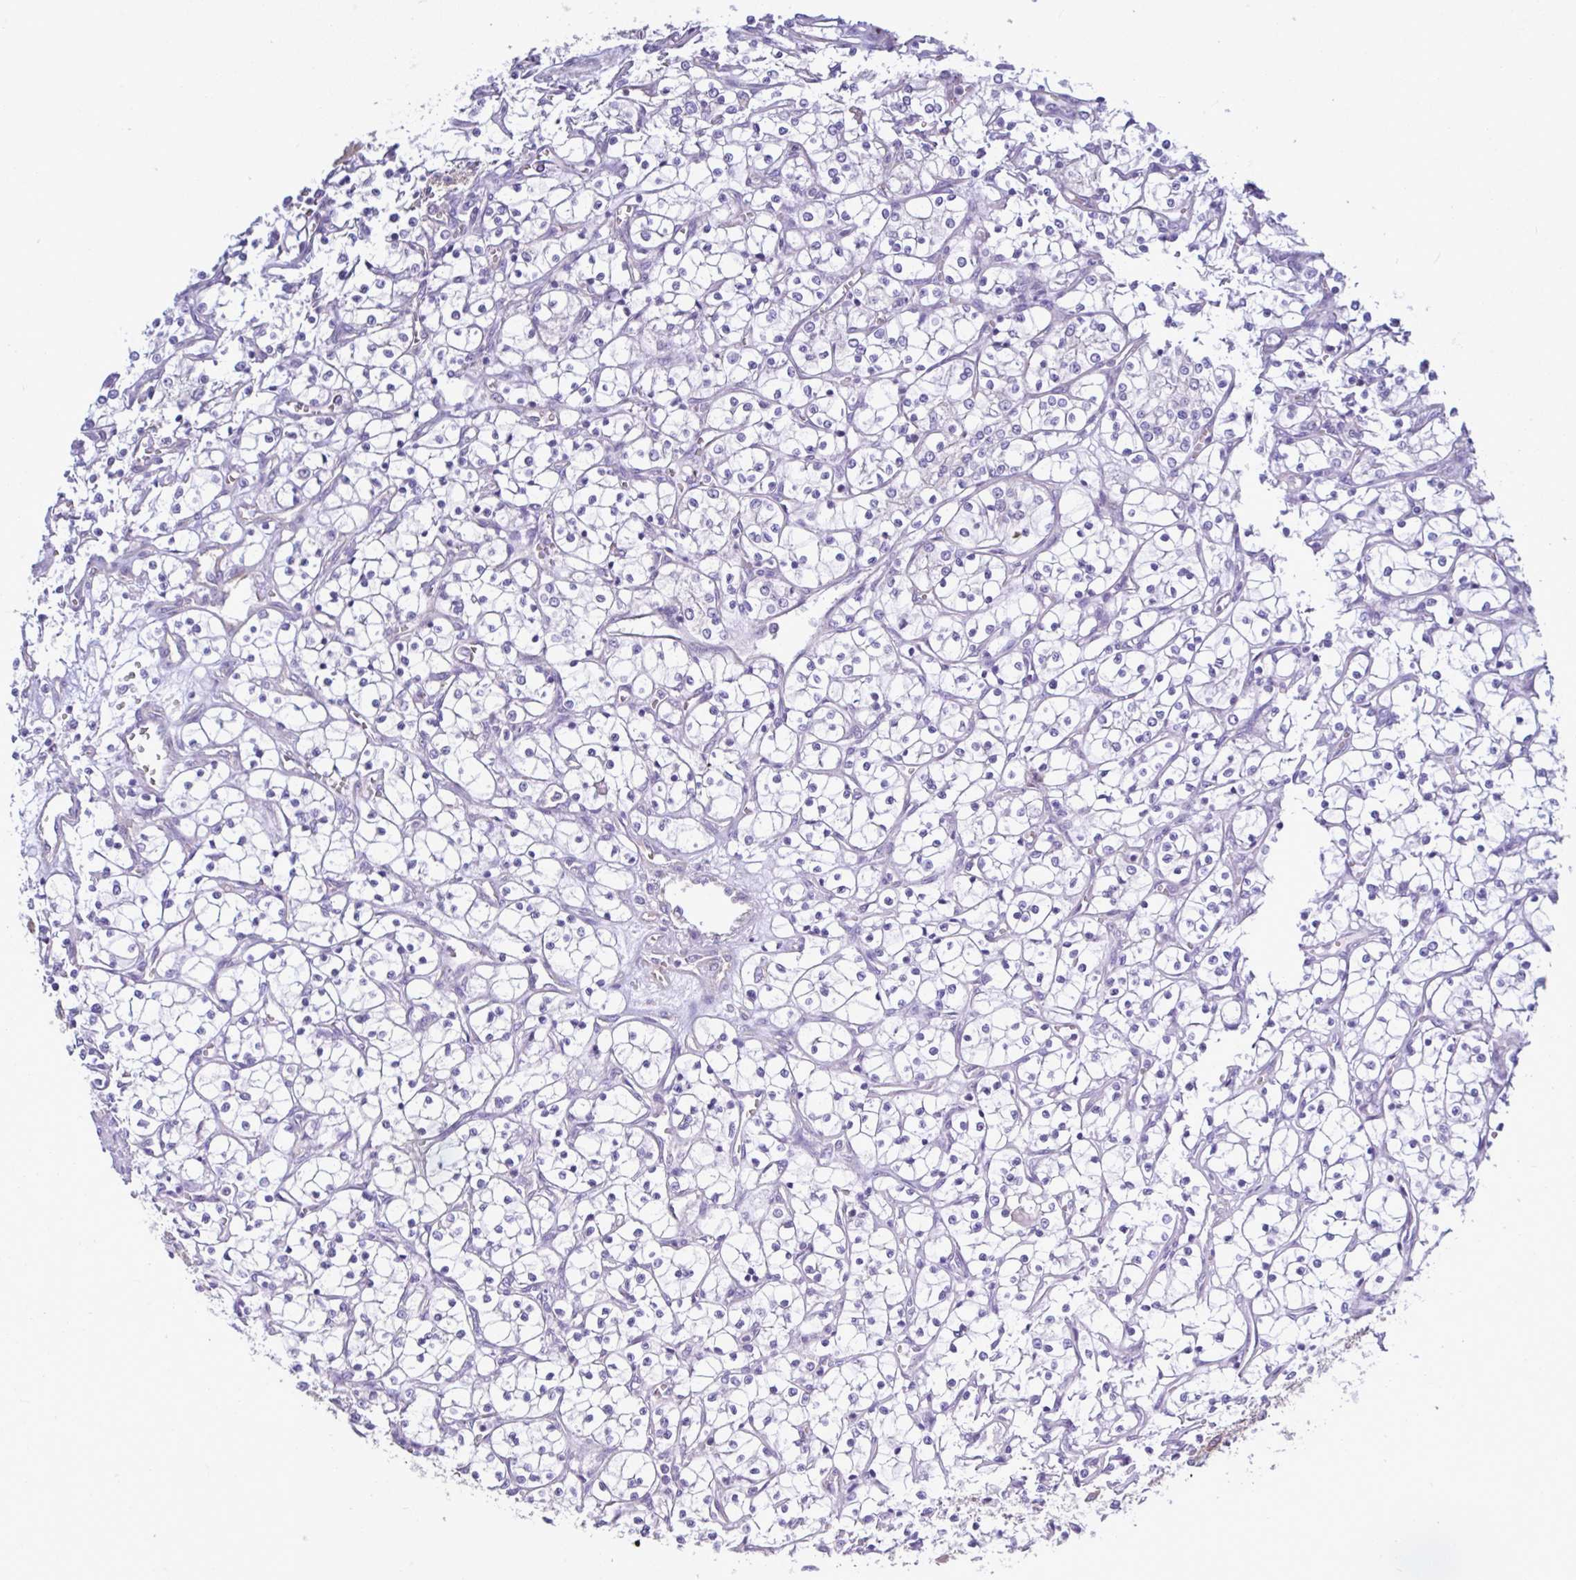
{"staining": {"intensity": "negative", "quantity": "none", "location": "none"}, "tissue": "renal cancer", "cell_type": "Tumor cells", "image_type": "cancer", "snomed": [{"axis": "morphology", "description": "Adenocarcinoma, NOS"}, {"axis": "topography", "description": "Kidney"}], "caption": "Tumor cells show no significant protein staining in renal cancer.", "gene": "LARS1", "patient": {"sex": "female", "age": 69}}